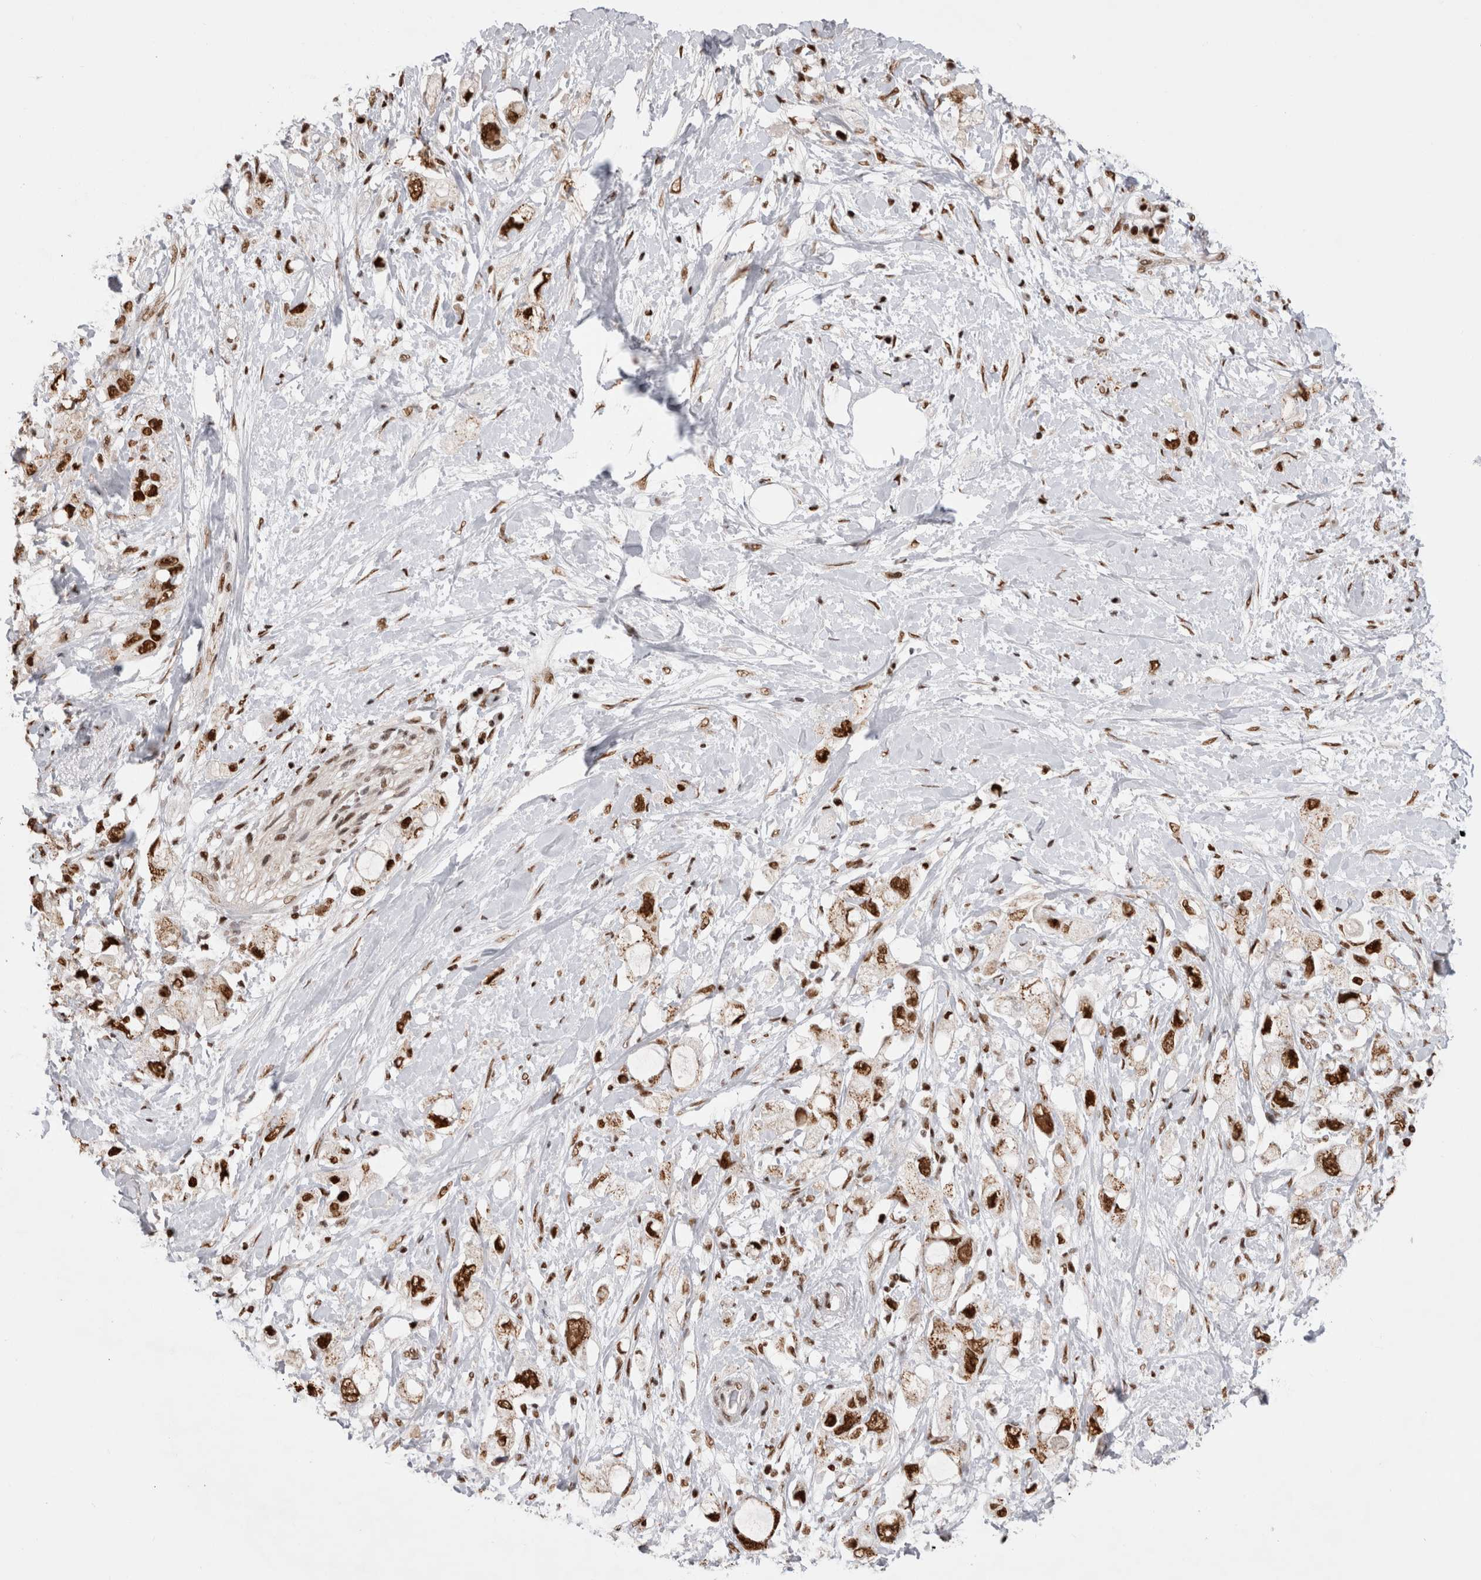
{"staining": {"intensity": "strong", "quantity": ">75%", "location": "nuclear"}, "tissue": "pancreatic cancer", "cell_type": "Tumor cells", "image_type": "cancer", "snomed": [{"axis": "morphology", "description": "Adenocarcinoma, NOS"}, {"axis": "topography", "description": "Pancreas"}], "caption": "About >75% of tumor cells in human pancreatic cancer demonstrate strong nuclear protein positivity as visualized by brown immunohistochemical staining.", "gene": "EYA2", "patient": {"sex": "female", "age": 56}}